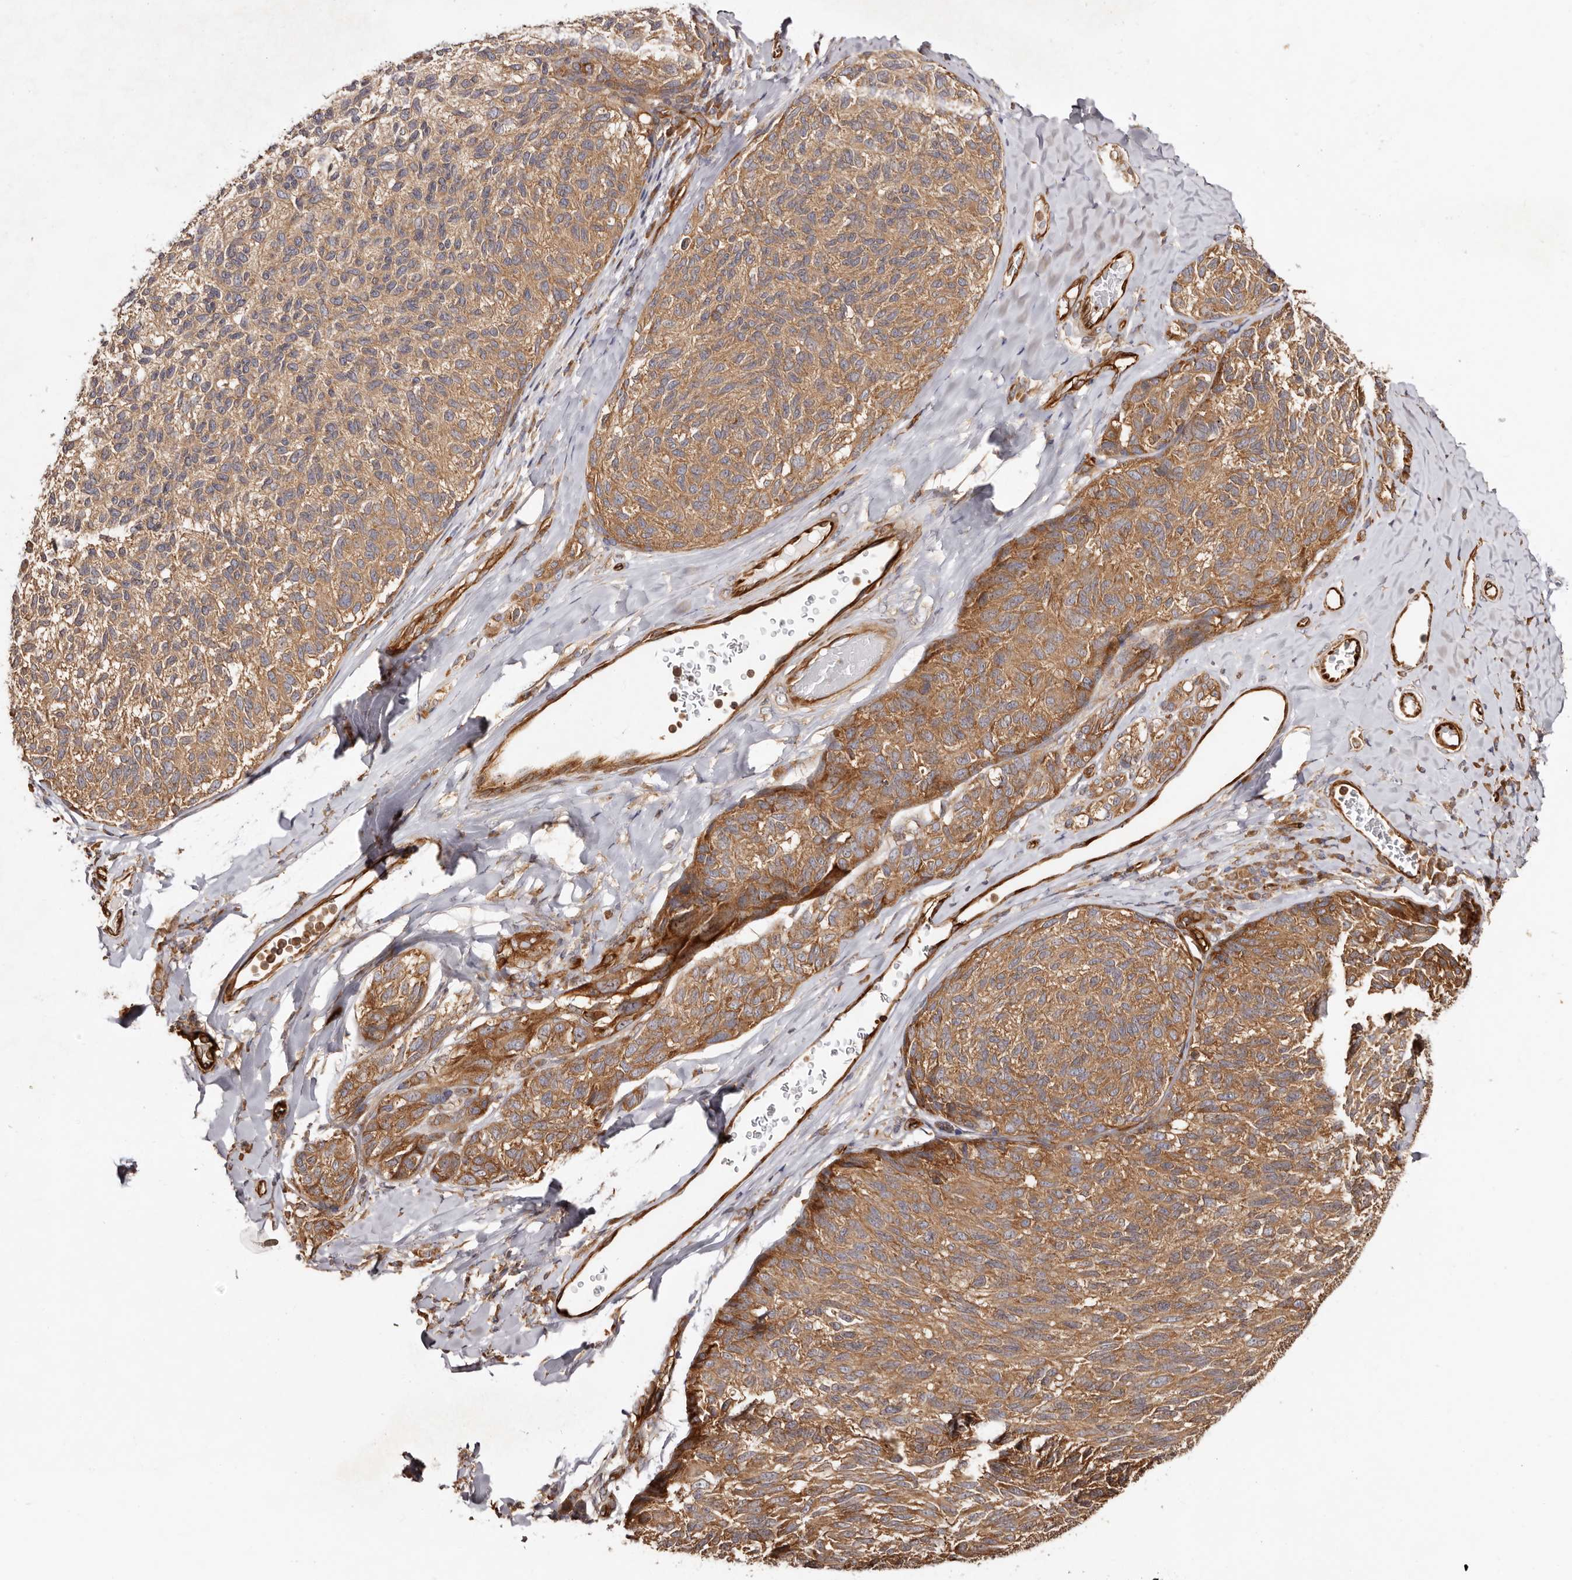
{"staining": {"intensity": "moderate", "quantity": ">75%", "location": "cytoplasmic/membranous,nuclear"}, "tissue": "melanoma", "cell_type": "Tumor cells", "image_type": "cancer", "snomed": [{"axis": "morphology", "description": "Malignant melanoma, NOS"}, {"axis": "topography", "description": "Skin"}], "caption": "Moderate cytoplasmic/membranous and nuclear expression is identified in about >75% of tumor cells in melanoma.", "gene": "RPS6", "patient": {"sex": "female", "age": 73}}